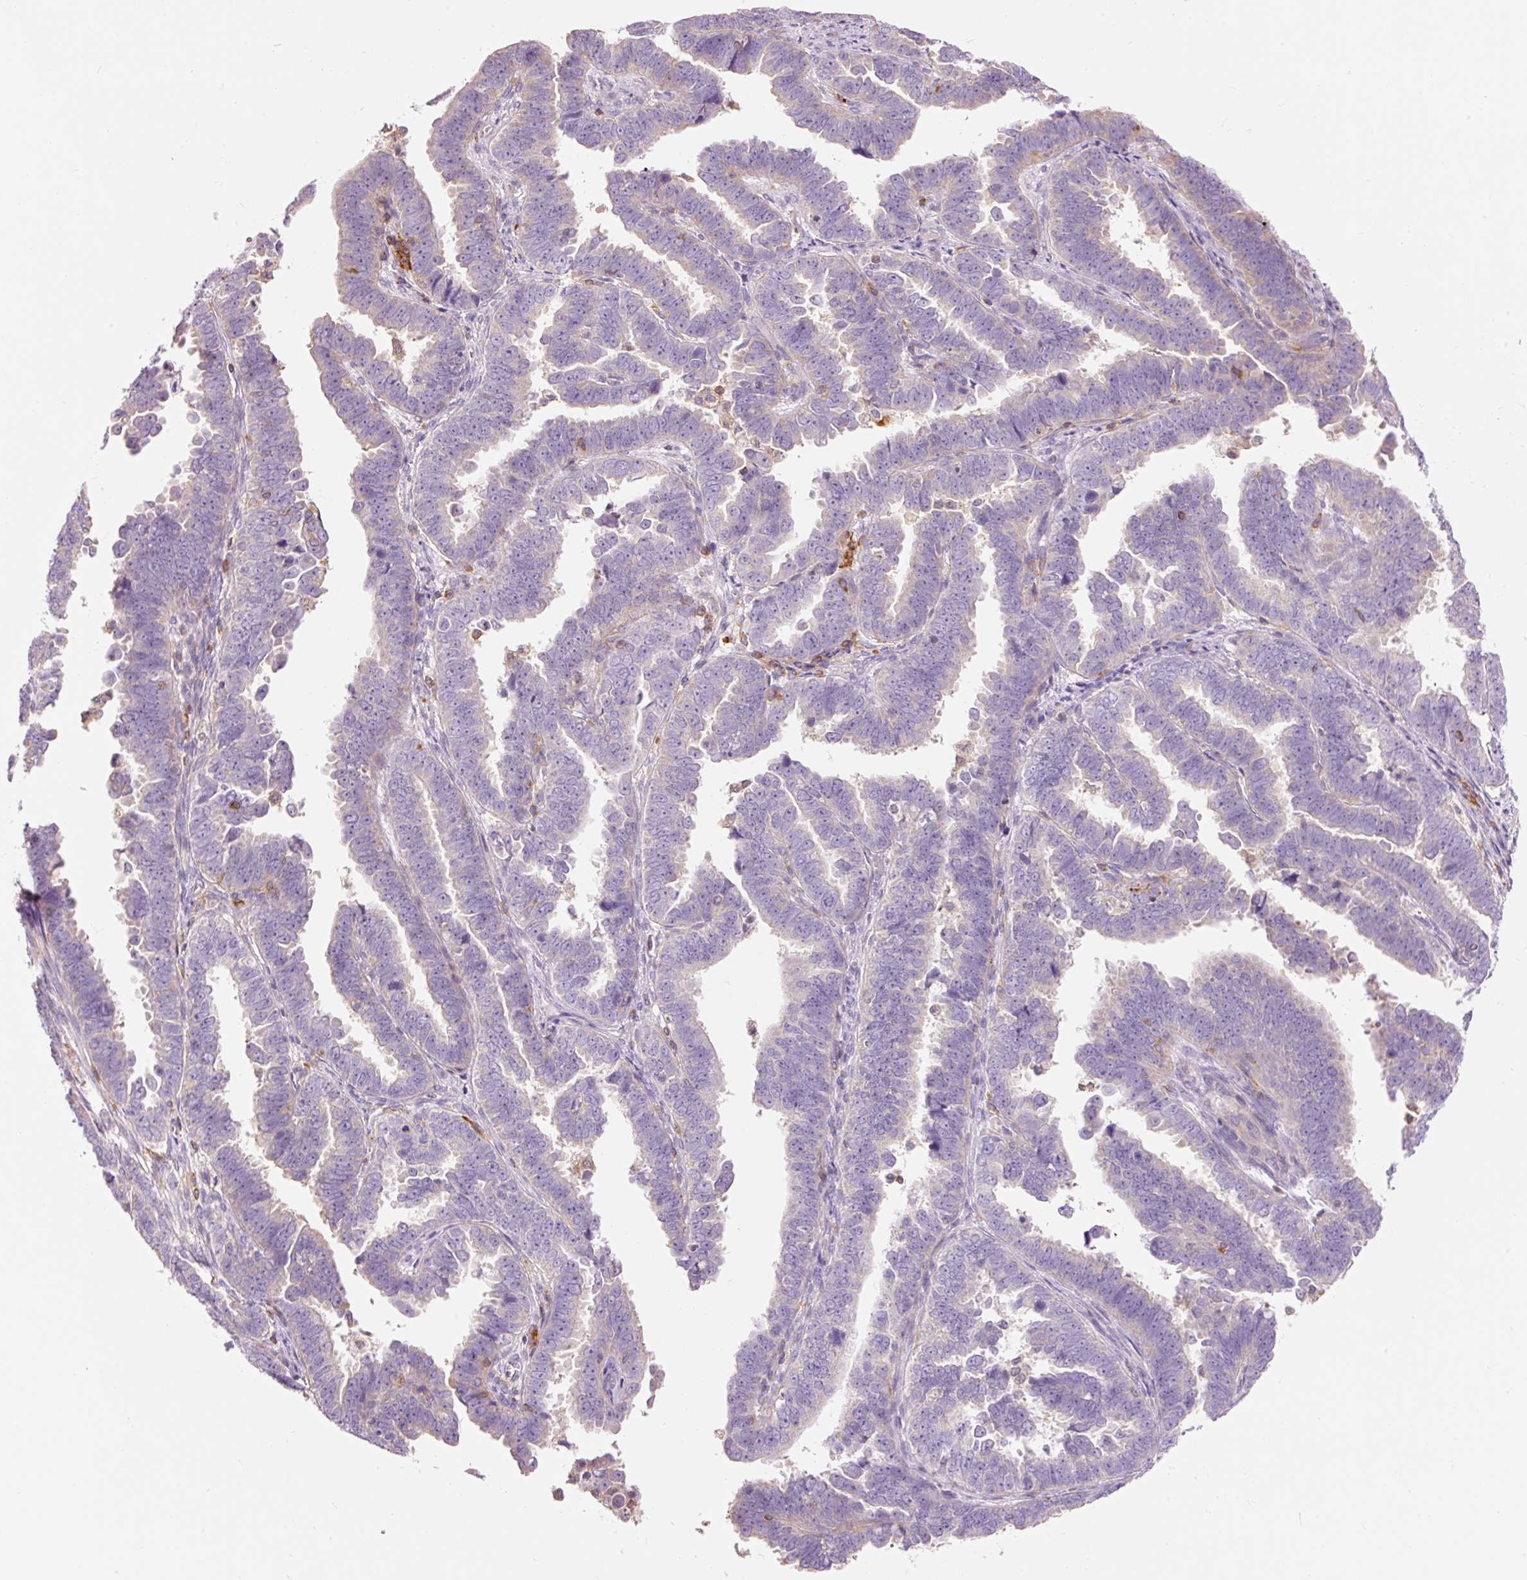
{"staining": {"intensity": "negative", "quantity": "none", "location": "none"}, "tissue": "endometrial cancer", "cell_type": "Tumor cells", "image_type": "cancer", "snomed": [{"axis": "morphology", "description": "Adenocarcinoma, NOS"}, {"axis": "topography", "description": "Endometrium"}], "caption": "Micrograph shows no significant protein expression in tumor cells of adenocarcinoma (endometrial).", "gene": "DOK6", "patient": {"sex": "female", "age": 75}}